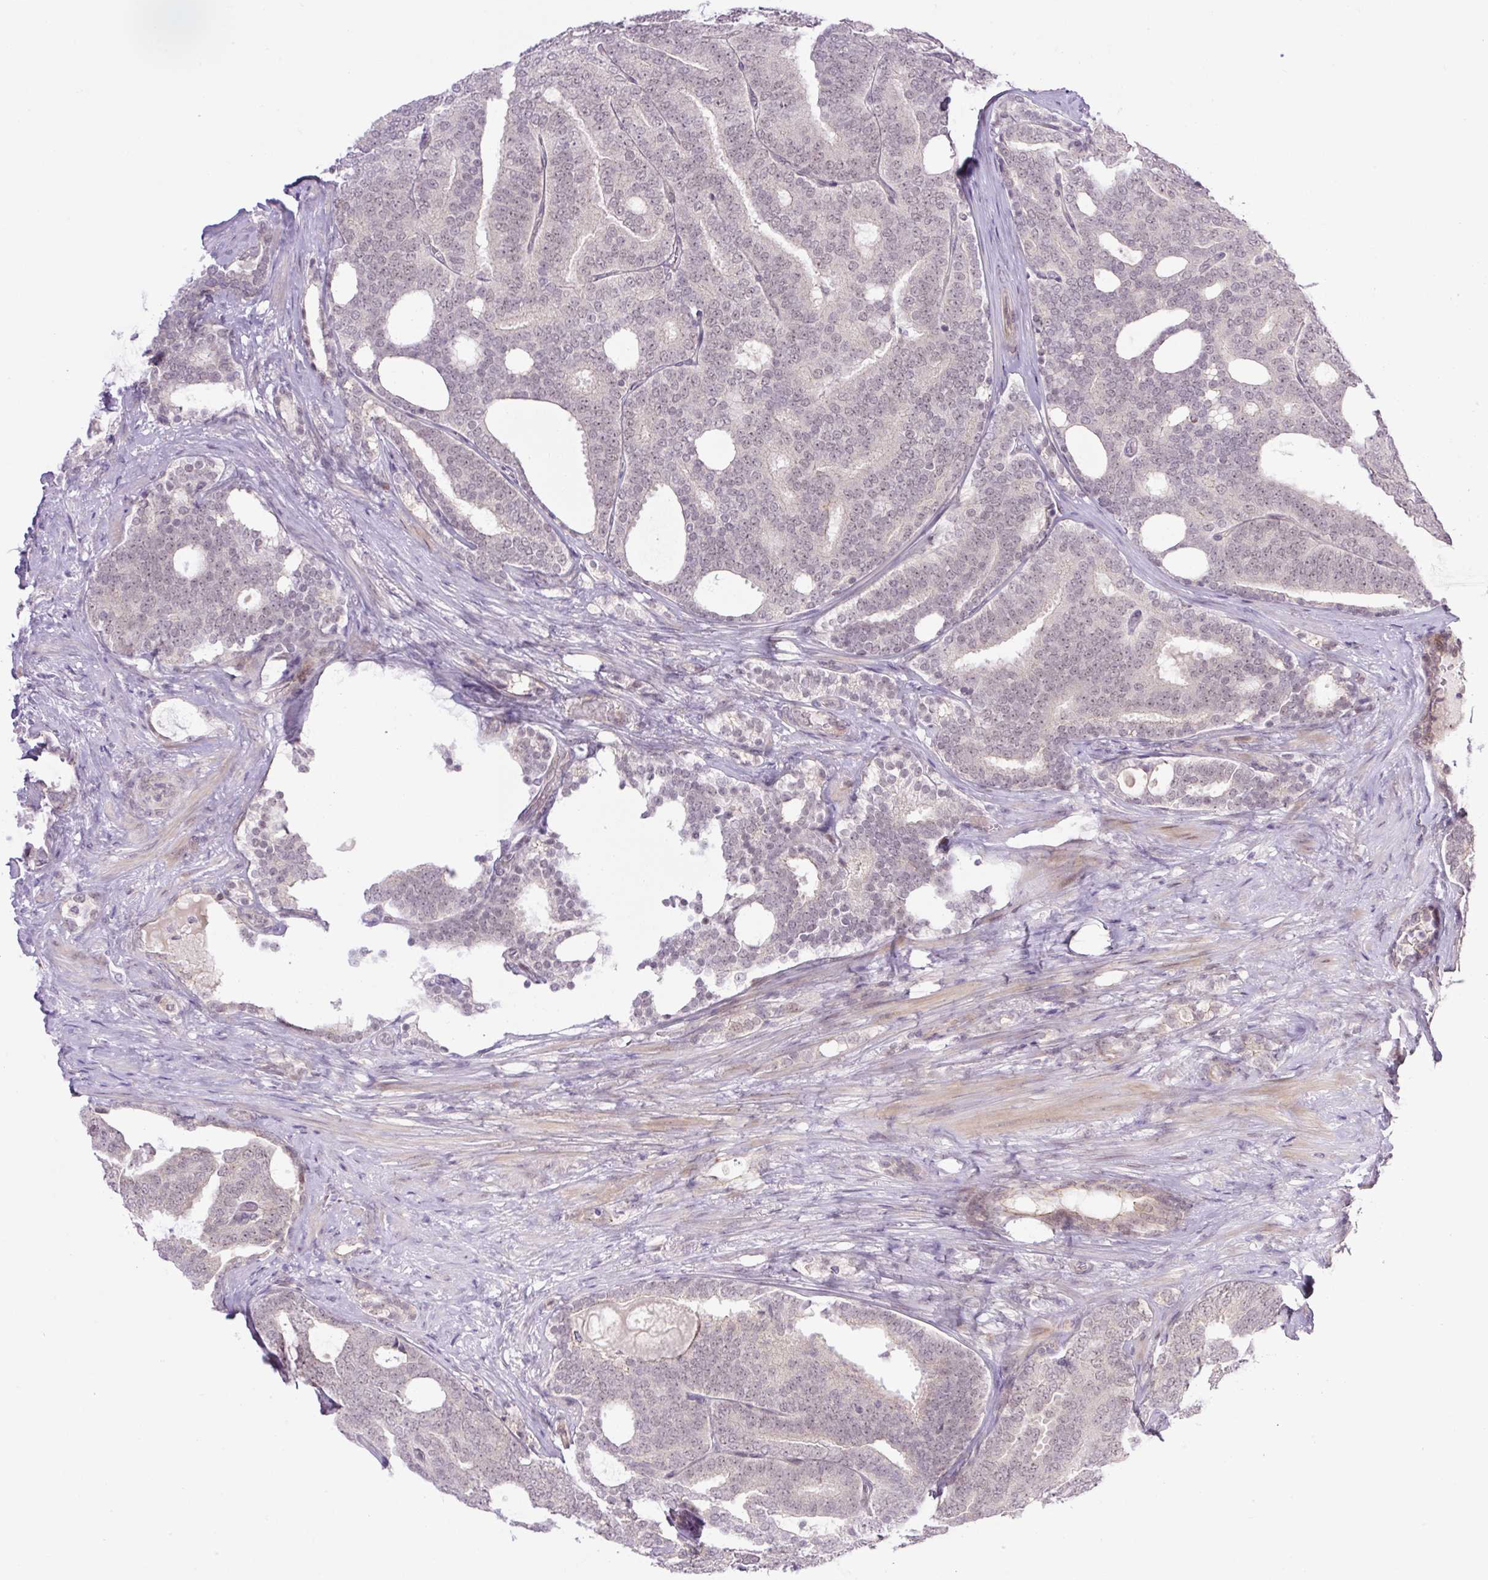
{"staining": {"intensity": "weak", "quantity": "<25%", "location": "cytoplasmic/membranous"}, "tissue": "prostate cancer", "cell_type": "Tumor cells", "image_type": "cancer", "snomed": [{"axis": "morphology", "description": "Adenocarcinoma, High grade"}, {"axis": "topography", "description": "Prostate"}], "caption": "Micrograph shows no significant protein positivity in tumor cells of prostate cancer.", "gene": "ICE1", "patient": {"sex": "male", "age": 65}}